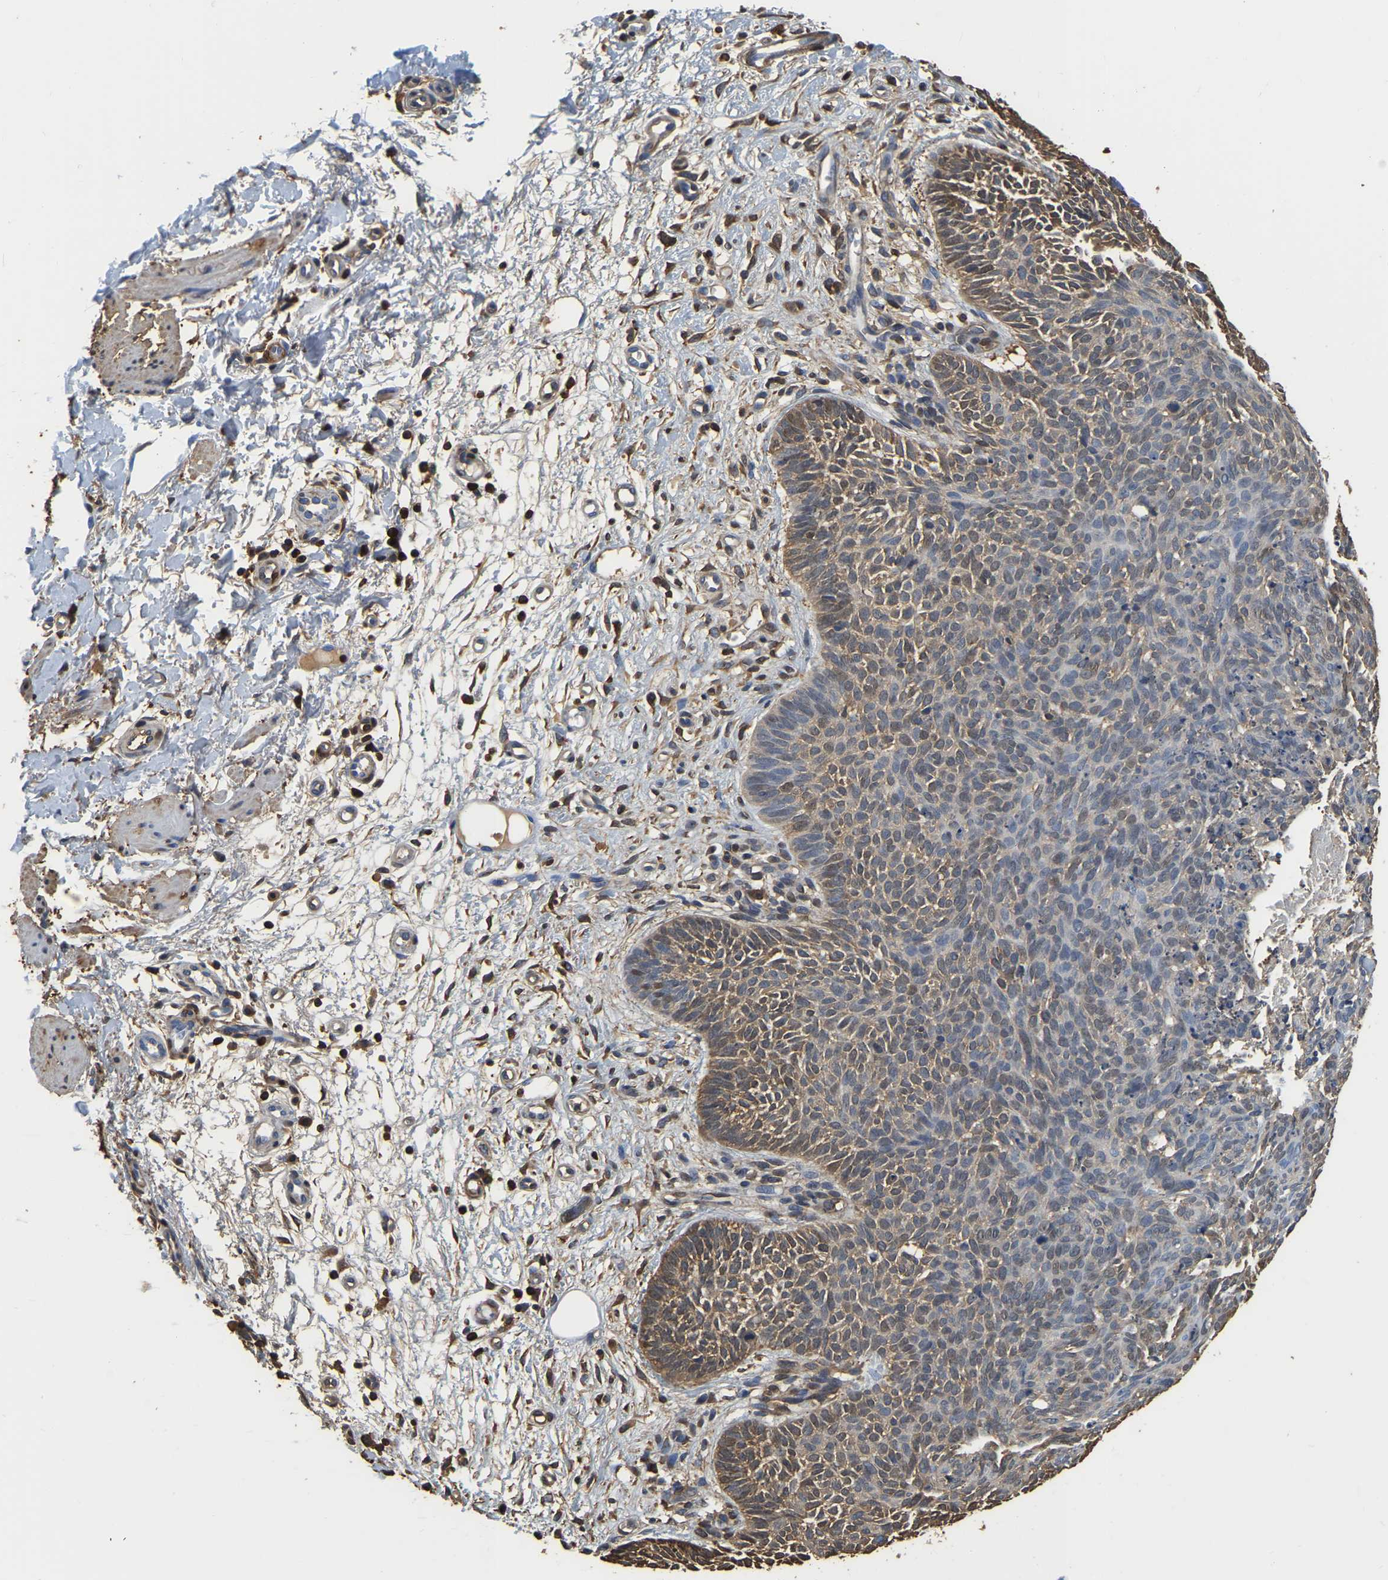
{"staining": {"intensity": "moderate", "quantity": "25%-75%", "location": "cytoplasmic/membranous"}, "tissue": "skin cancer", "cell_type": "Tumor cells", "image_type": "cancer", "snomed": [{"axis": "morphology", "description": "Basal cell carcinoma"}, {"axis": "topography", "description": "Skin"}], "caption": "Protein staining of skin cancer tissue exhibits moderate cytoplasmic/membranous positivity in approximately 25%-75% of tumor cells. Immunohistochemistry stains the protein of interest in brown and the nuclei are stained blue.", "gene": "LDHB", "patient": {"sex": "male", "age": 60}}